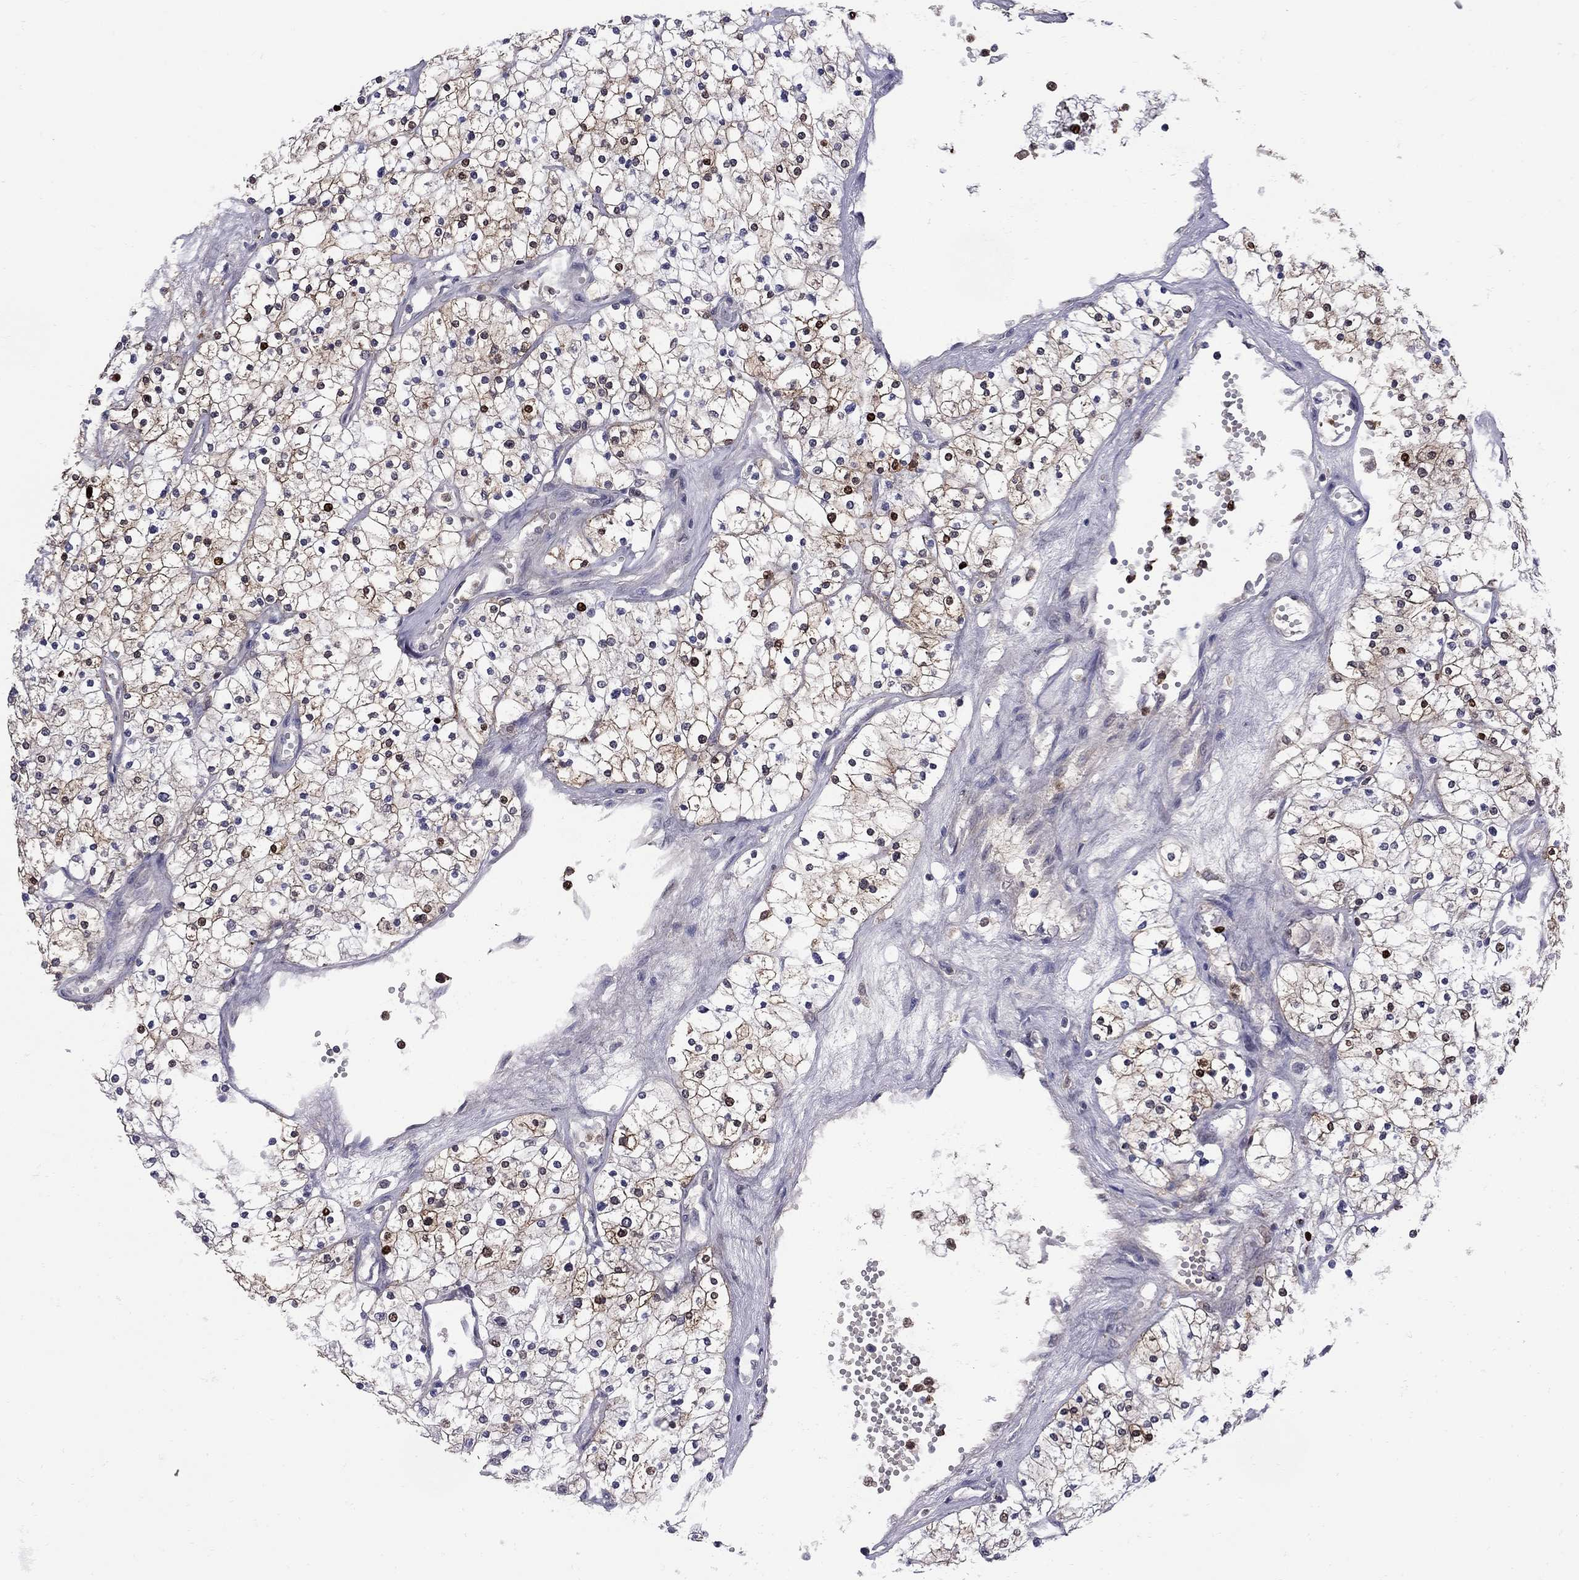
{"staining": {"intensity": "strong", "quantity": "<25%", "location": "nuclear"}, "tissue": "renal cancer", "cell_type": "Tumor cells", "image_type": "cancer", "snomed": [{"axis": "morphology", "description": "Adenocarcinoma, NOS"}, {"axis": "topography", "description": "Kidney"}], "caption": "This image displays adenocarcinoma (renal) stained with immunohistochemistry to label a protein in brown. The nuclear of tumor cells show strong positivity for the protein. Nuclei are counter-stained blue.", "gene": "PCGF3", "patient": {"sex": "male", "age": 80}}